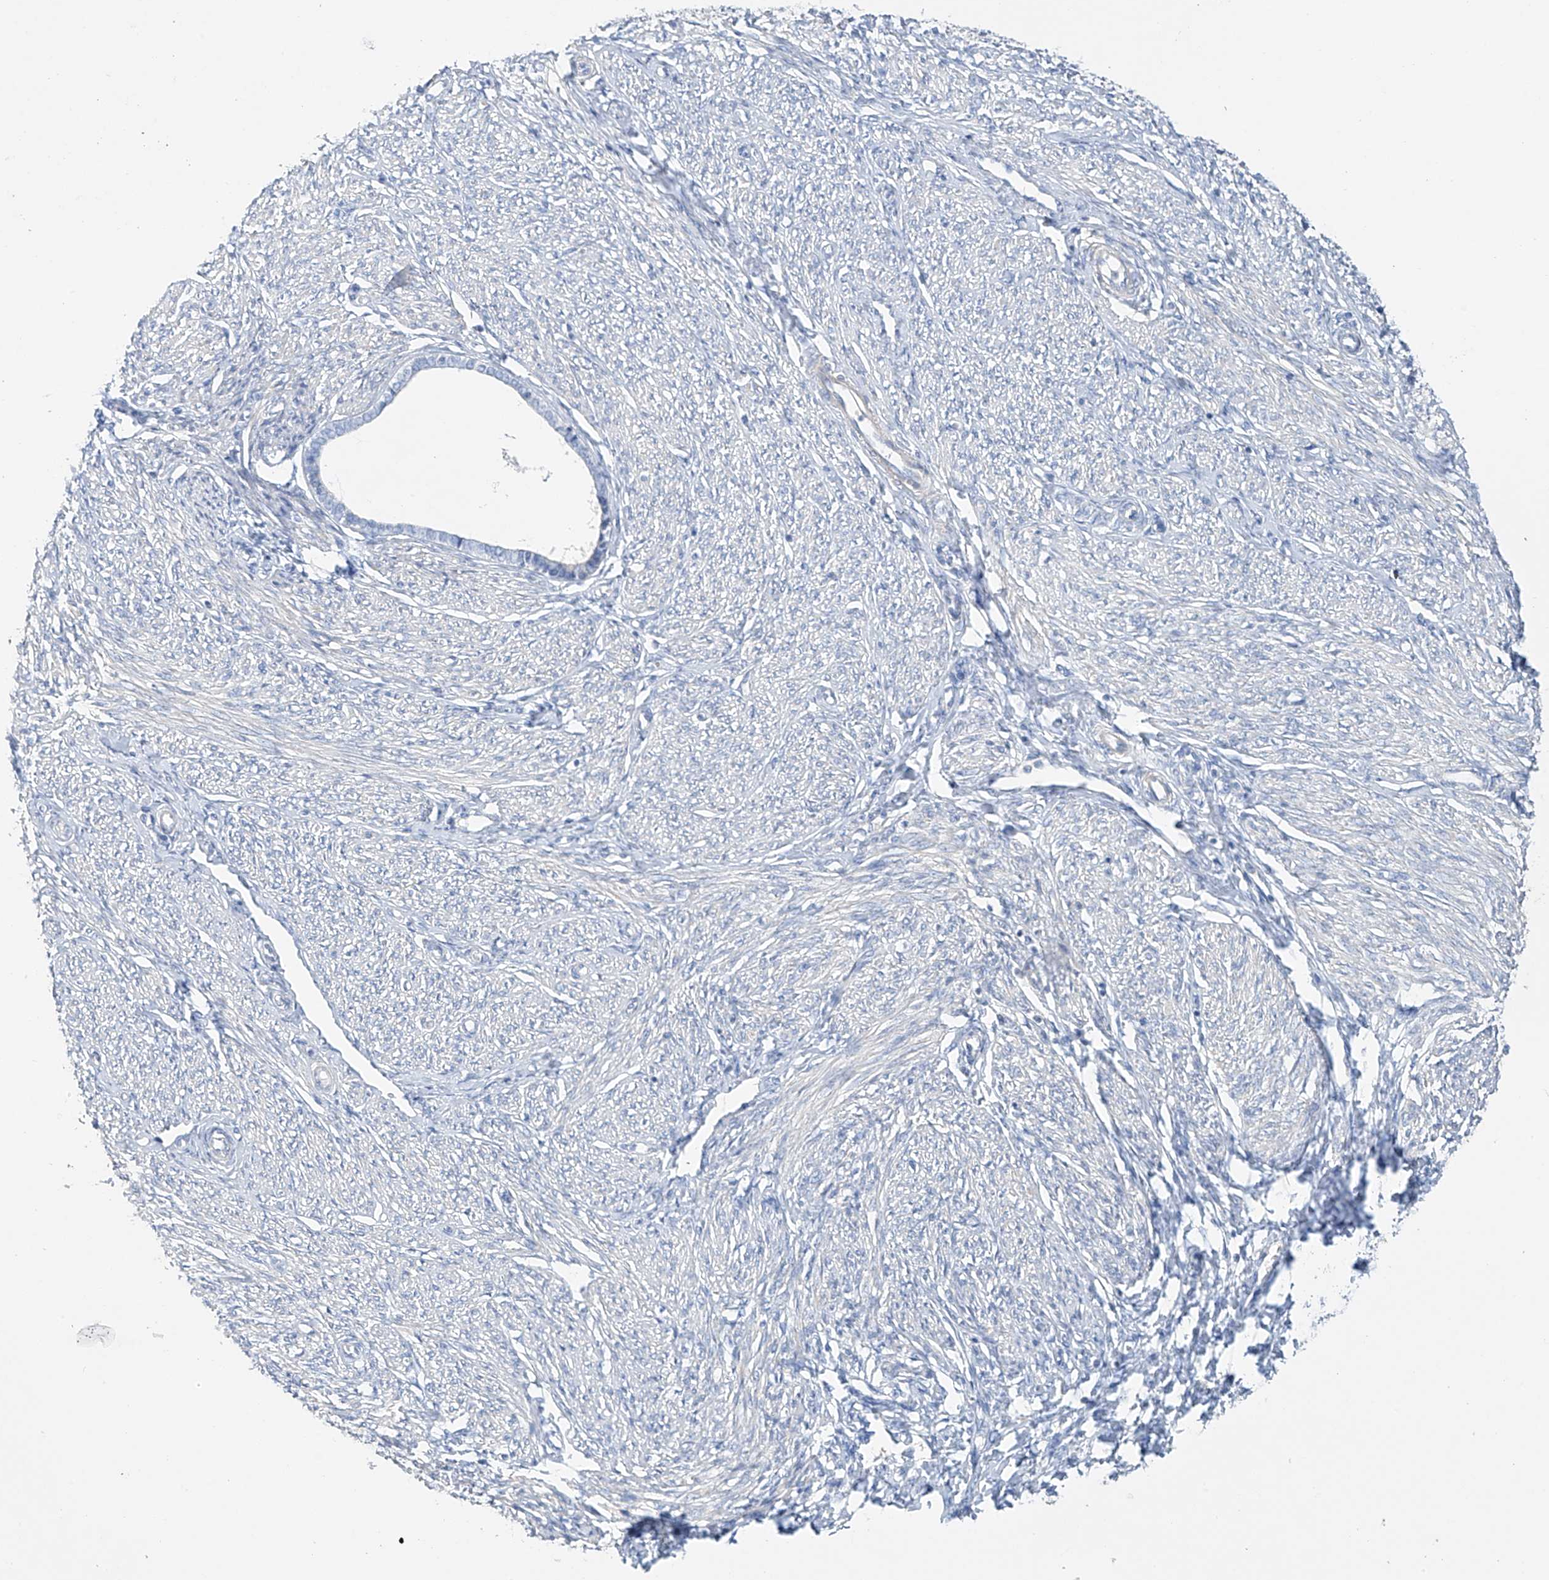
{"staining": {"intensity": "negative", "quantity": "none", "location": "none"}, "tissue": "endometrium", "cell_type": "Cells in endometrial stroma", "image_type": "normal", "snomed": [{"axis": "morphology", "description": "Normal tissue, NOS"}, {"axis": "topography", "description": "Endometrium"}], "caption": "Immunohistochemistry histopathology image of normal endometrium: human endometrium stained with DAB exhibits no significant protein staining in cells in endometrial stroma. Nuclei are stained in blue.", "gene": "PRSS12", "patient": {"sex": "female", "age": 72}}